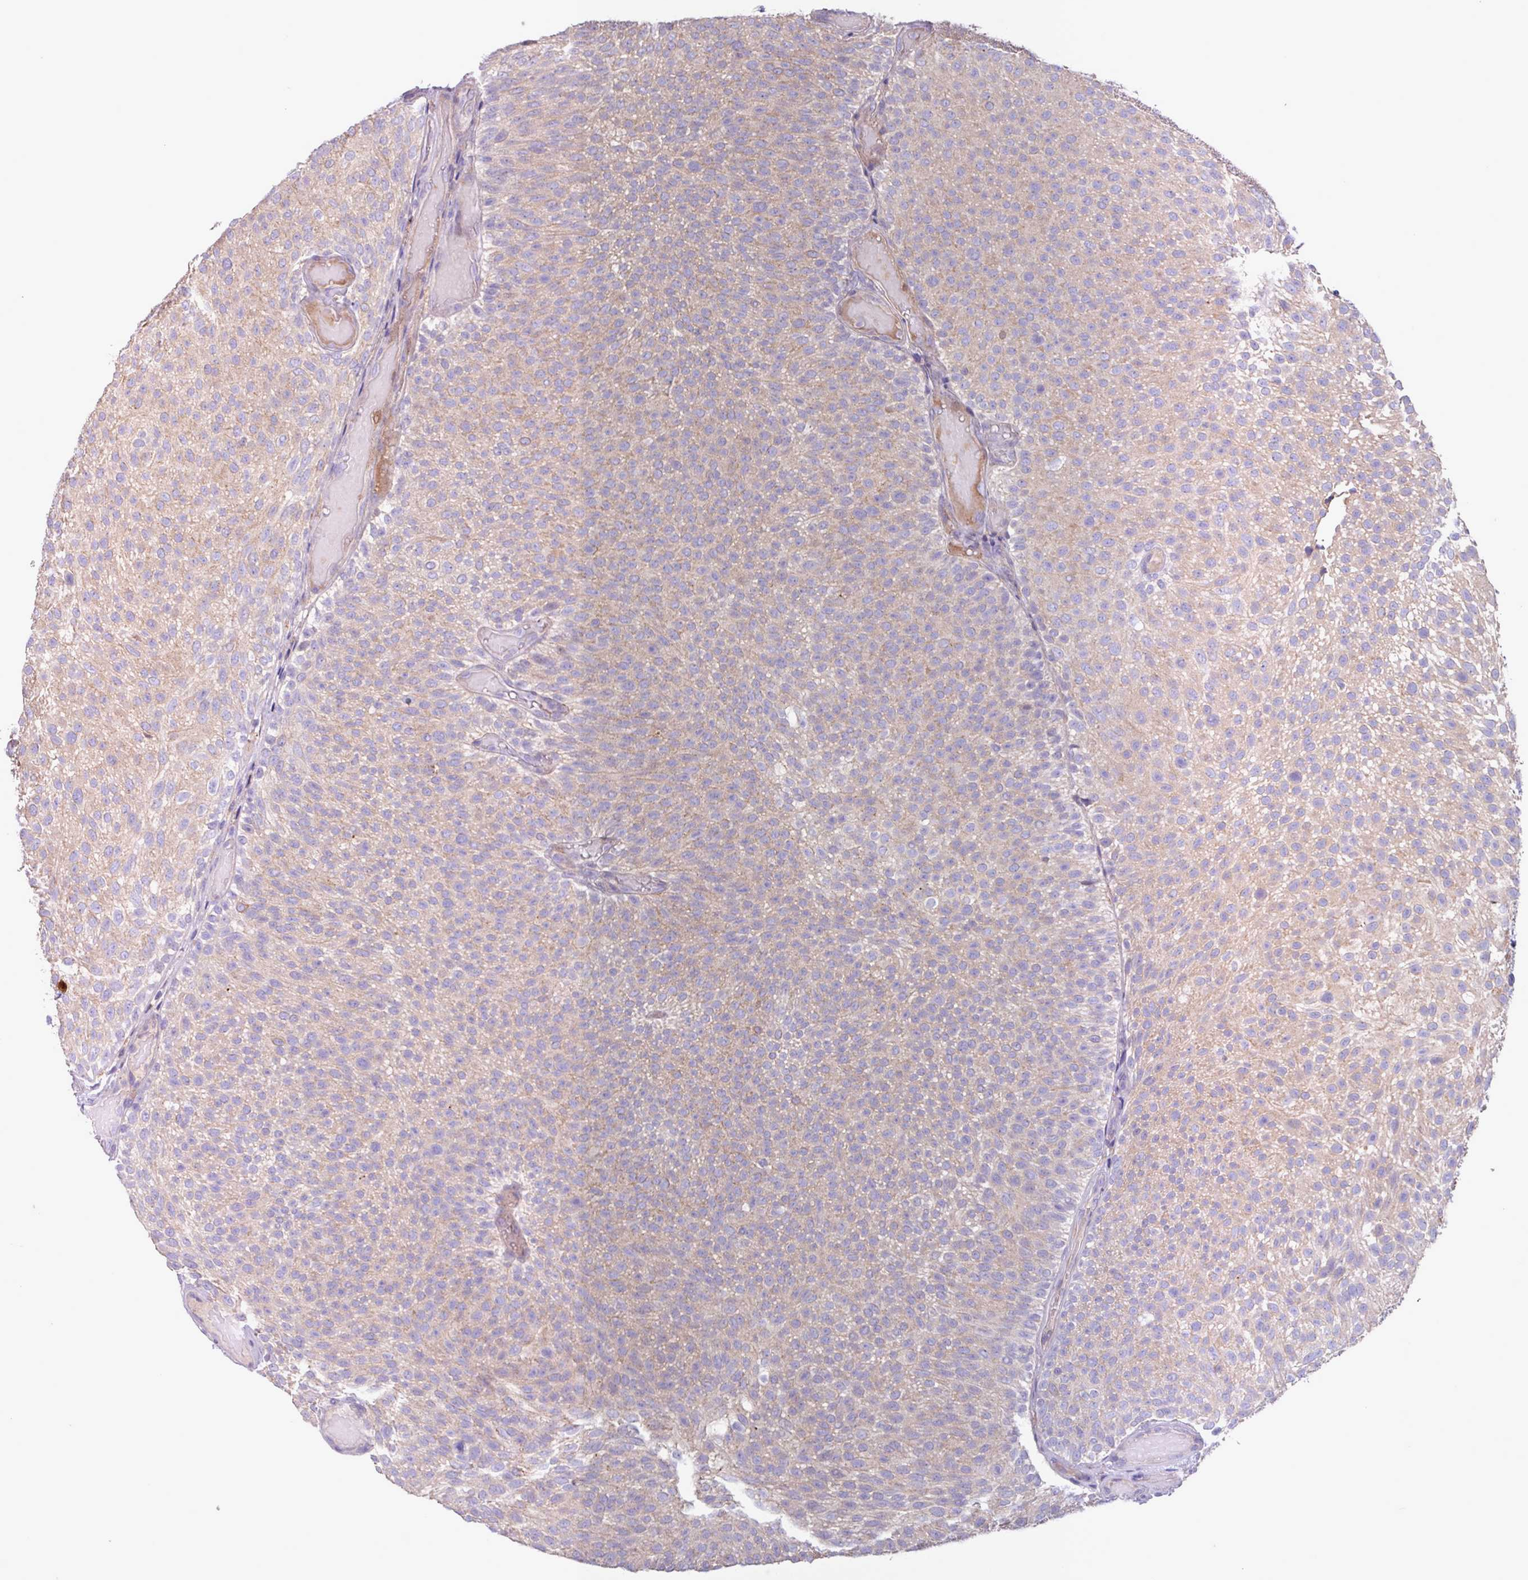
{"staining": {"intensity": "moderate", "quantity": "25%-75%", "location": "cytoplasmic/membranous"}, "tissue": "urothelial cancer", "cell_type": "Tumor cells", "image_type": "cancer", "snomed": [{"axis": "morphology", "description": "Urothelial carcinoma, Low grade"}, {"axis": "topography", "description": "Urinary bladder"}], "caption": "A brown stain labels moderate cytoplasmic/membranous expression of a protein in human urothelial carcinoma (low-grade) tumor cells. (brown staining indicates protein expression, while blue staining denotes nuclei).", "gene": "IQCJ", "patient": {"sex": "male", "age": 78}}